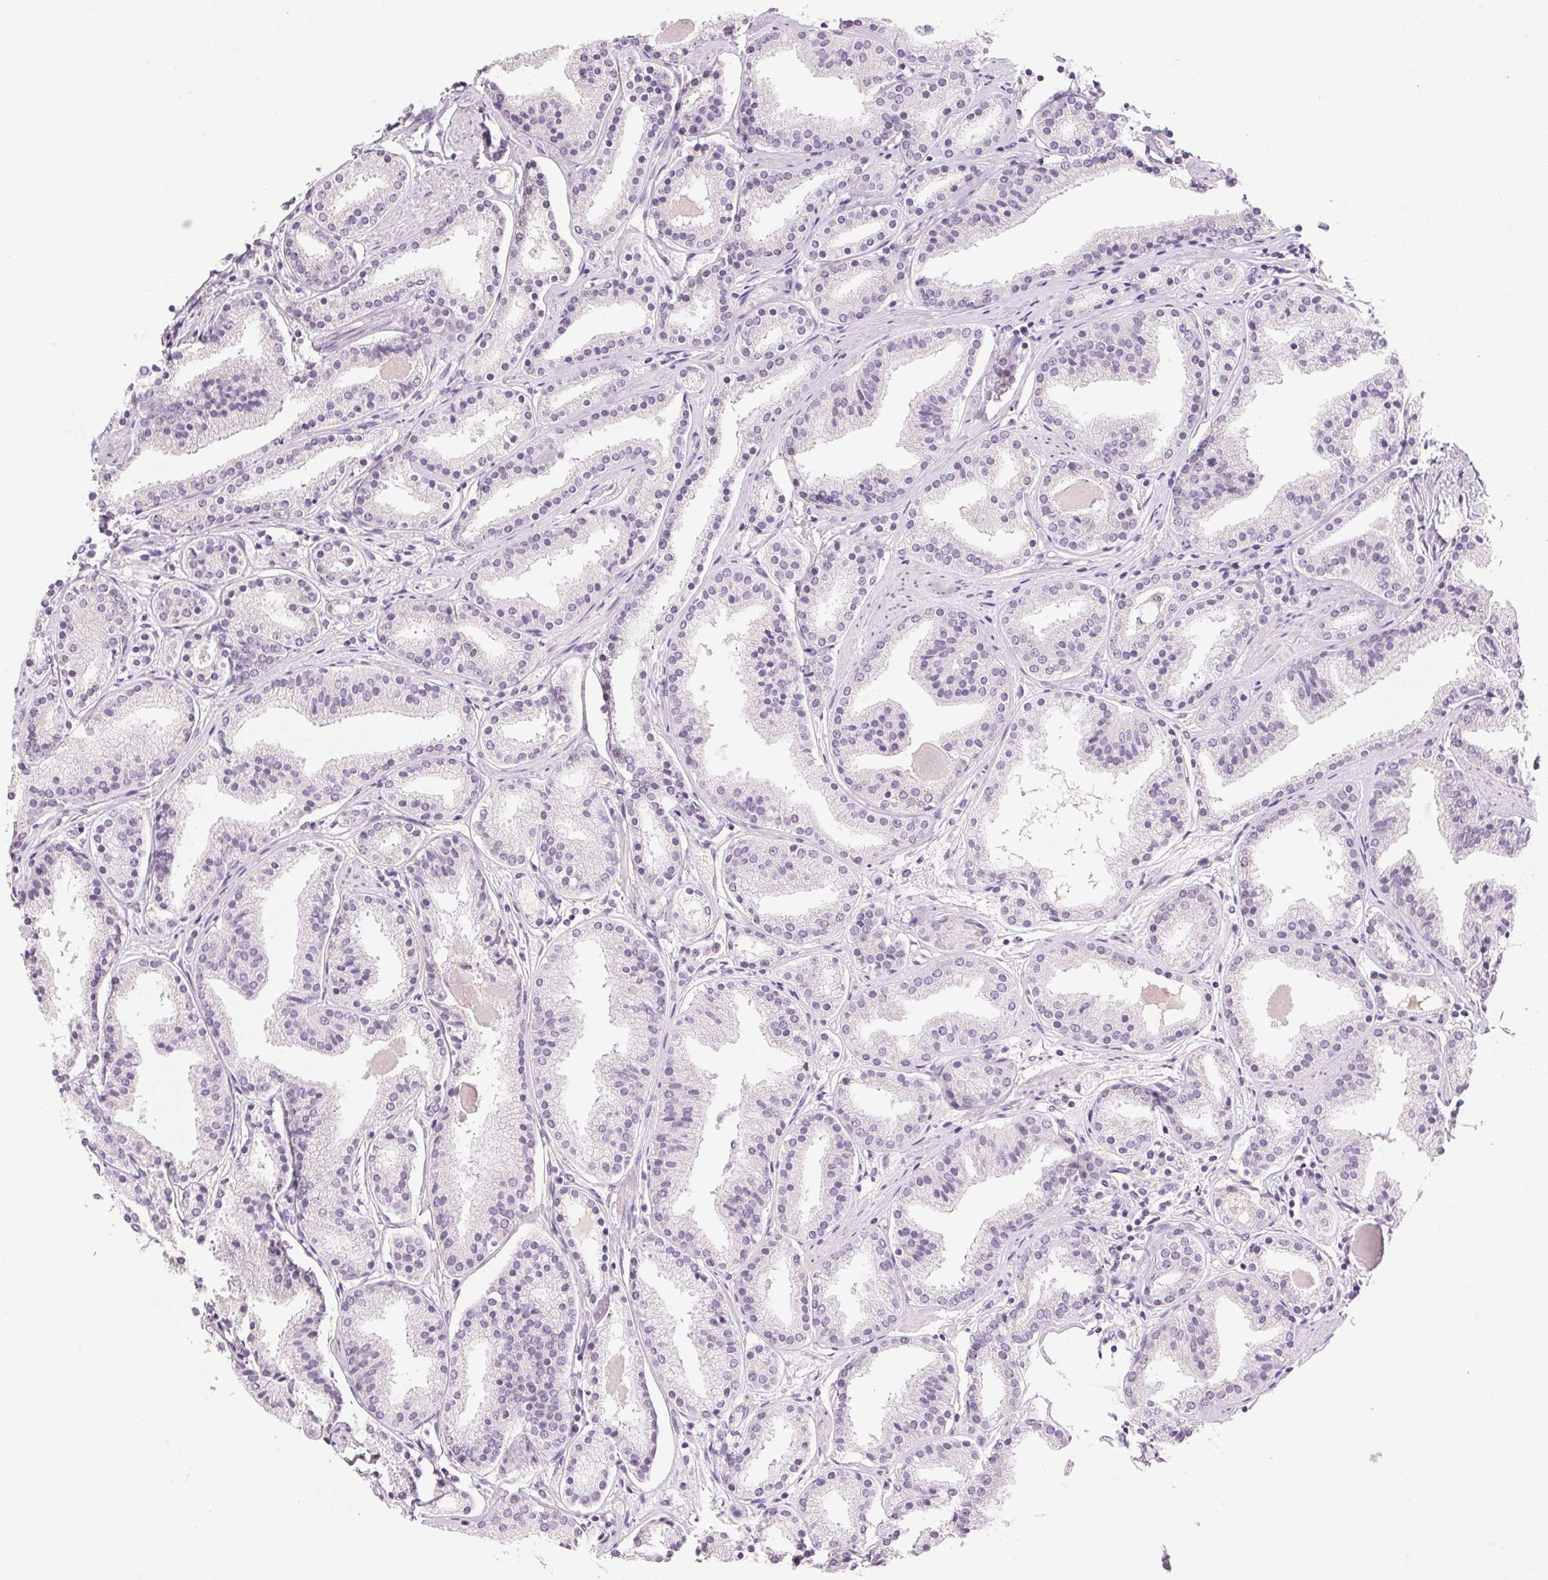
{"staining": {"intensity": "negative", "quantity": "none", "location": "none"}, "tissue": "prostate cancer", "cell_type": "Tumor cells", "image_type": "cancer", "snomed": [{"axis": "morphology", "description": "Adenocarcinoma, High grade"}, {"axis": "topography", "description": "Prostate"}], "caption": "Image shows no protein expression in tumor cells of high-grade adenocarcinoma (prostate) tissue.", "gene": "CYP11B1", "patient": {"sex": "male", "age": 63}}